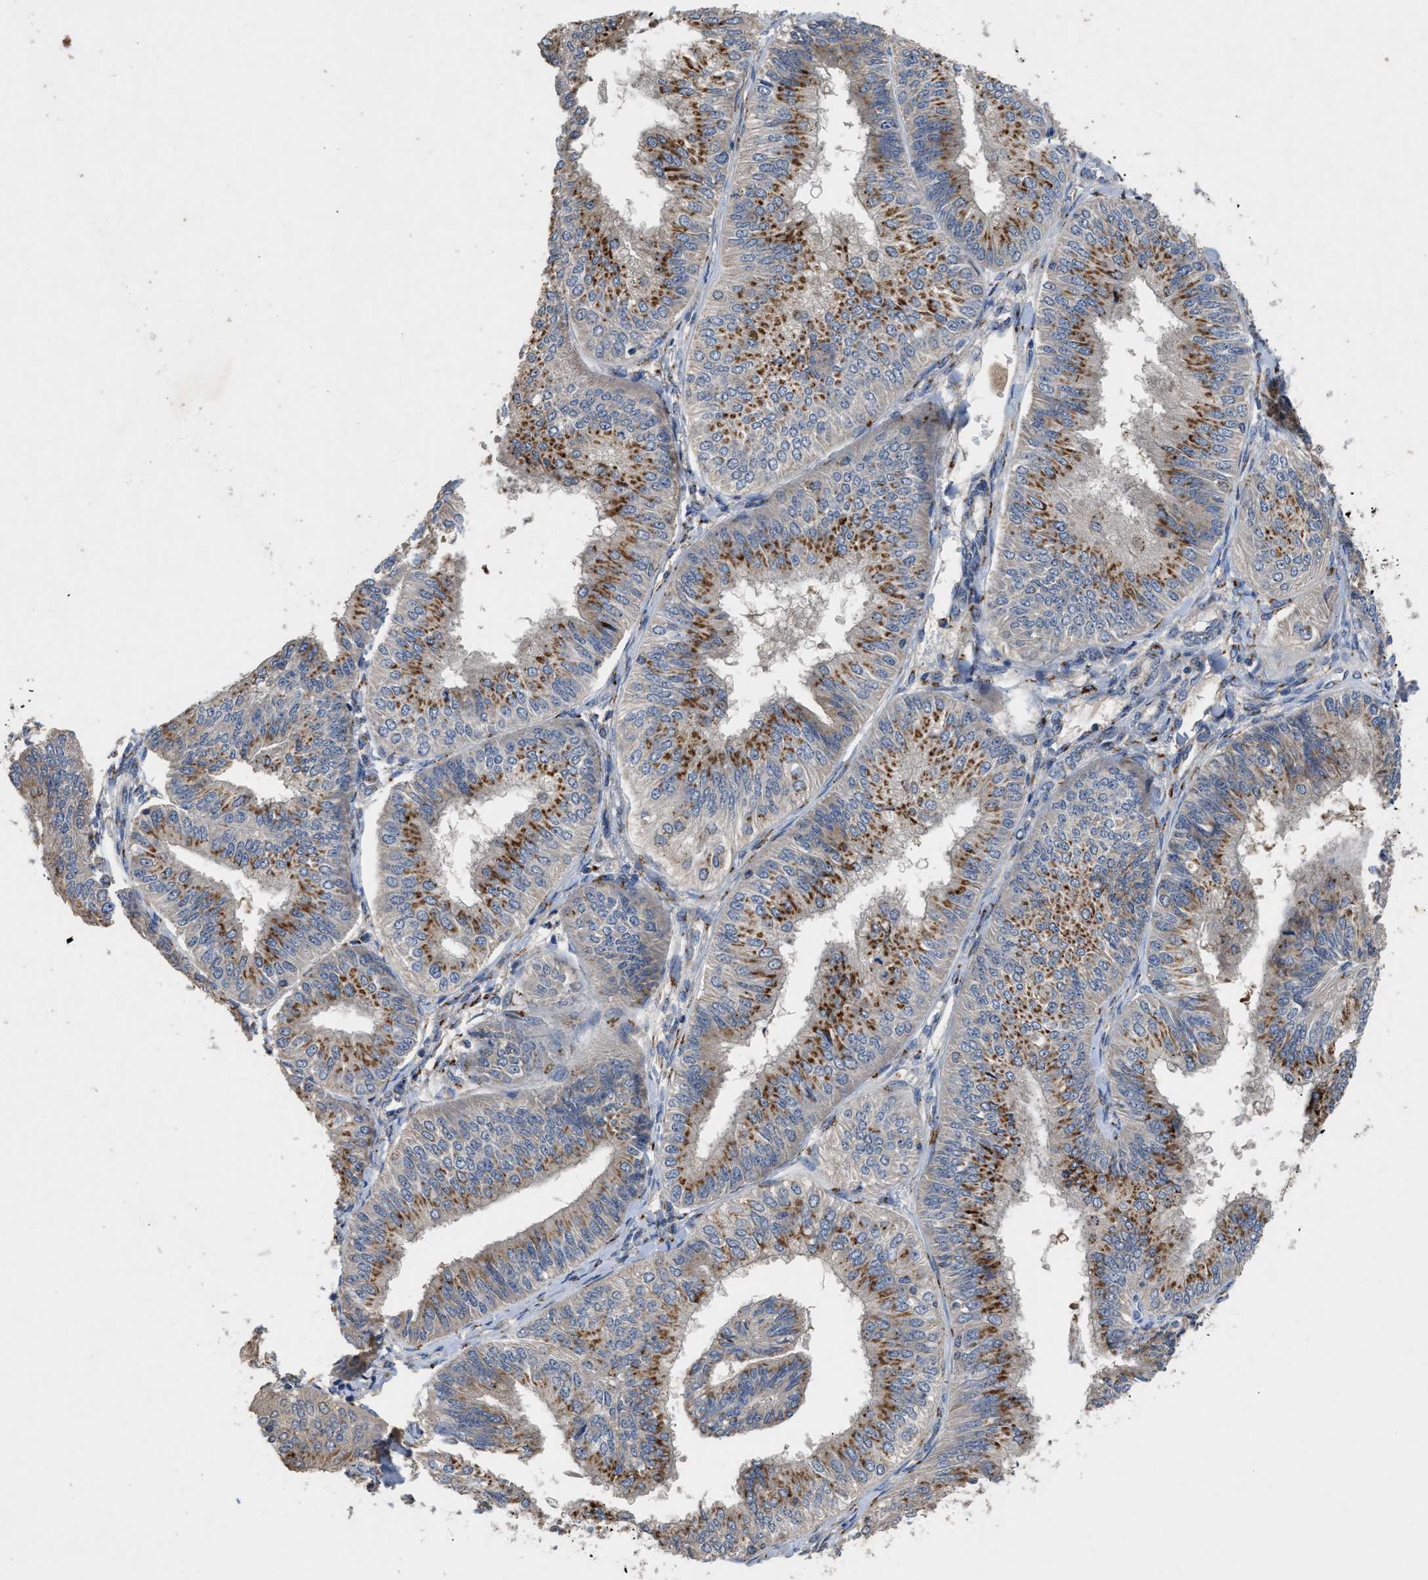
{"staining": {"intensity": "moderate", "quantity": ">75%", "location": "cytoplasmic/membranous"}, "tissue": "endometrial cancer", "cell_type": "Tumor cells", "image_type": "cancer", "snomed": [{"axis": "morphology", "description": "Adenocarcinoma, NOS"}, {"axis": "topography", "description": "Endometrium"}], "caption": "Immunohistochemical staining of adenocarcinoma (endometrial) shows medium levels of moderate cytoplasmic/membranous staining in approximately >75% of tumor cells.", "gene": "SIK2", "patient": {"sex": "female", "age": 58}}